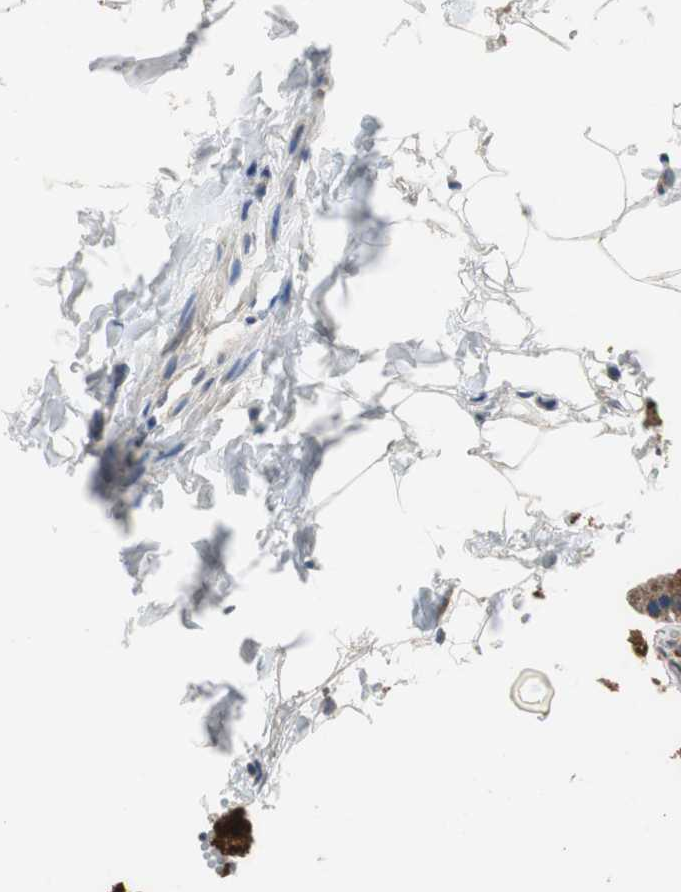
{"staining": {"intensity": "strong", "quantity": ">75%", "location": "cytoplasmic/membranous"}, "tissue": "gallbladder", "cell_type": "Glandular cells", "image_type": "normal", "snomed": [{"axis": "morphology", "description": "Normal tissue, NOS"}, {"axis": "topography", "description": "Gallbladder"}], "caption": "Brown immunohistochemical staining in unremarkable human gallbladder exhibits strong cytoplasmic/membranous staining in approximately >75% of glandular cells.", "gene": "GSTK1", "patient": {"sex": "female", "age": 24}}